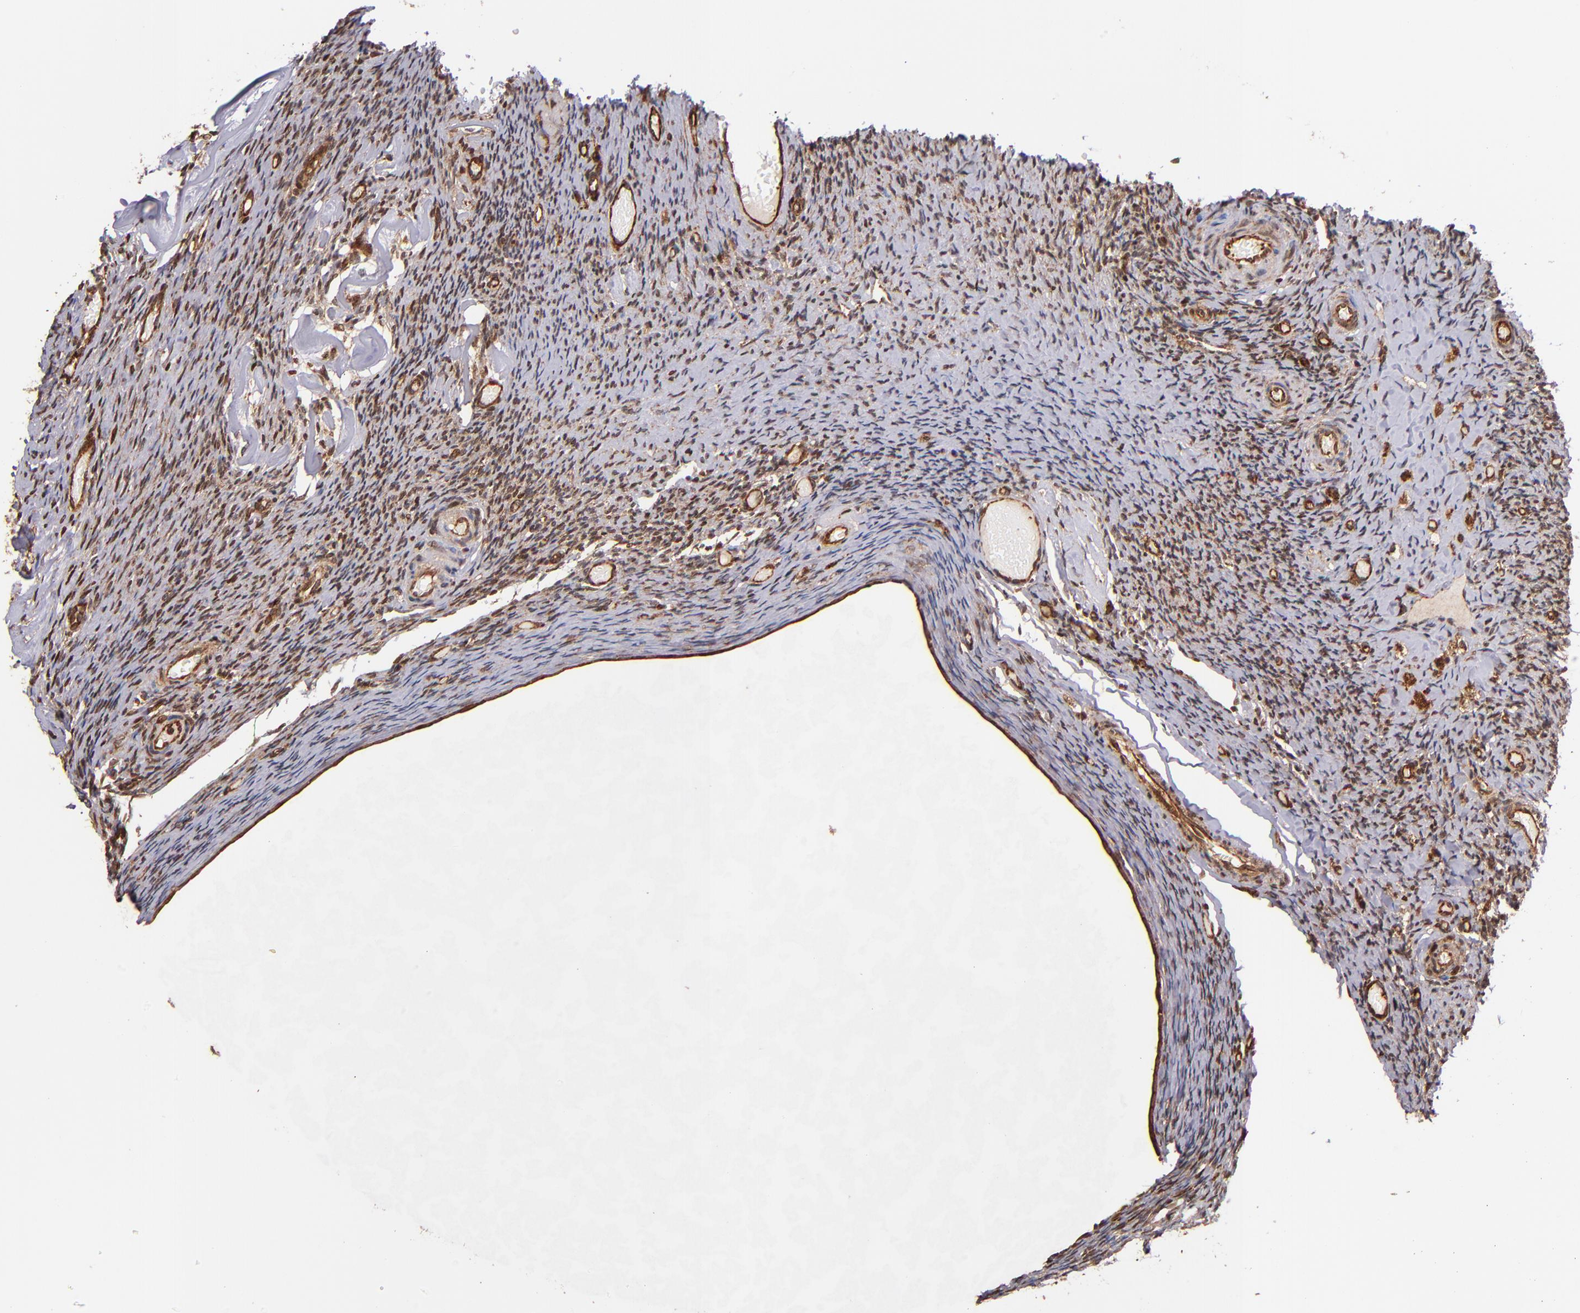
{"staining": {"intensity": "strong", "quantity": ">75%", "location": "cytoplasmic/membranous,nuclear"}, "tissue": "ovary", "cell_type": "Ovarian stroma cells", "image_type": "normal", "snomed": [{"axis": "morphology", "description": "Normal tissue, NOS"}, {"axis": "topography", "description": "Ovary"}], "caption": "Protein expression by immunohistochemistry displays strong cytoplasmic/membranous,nuclear expression in about >75% of ovarian stroma cells in benign ovary.", "gene": "STX8", "patient": {"sex": "female", "age": 60}}